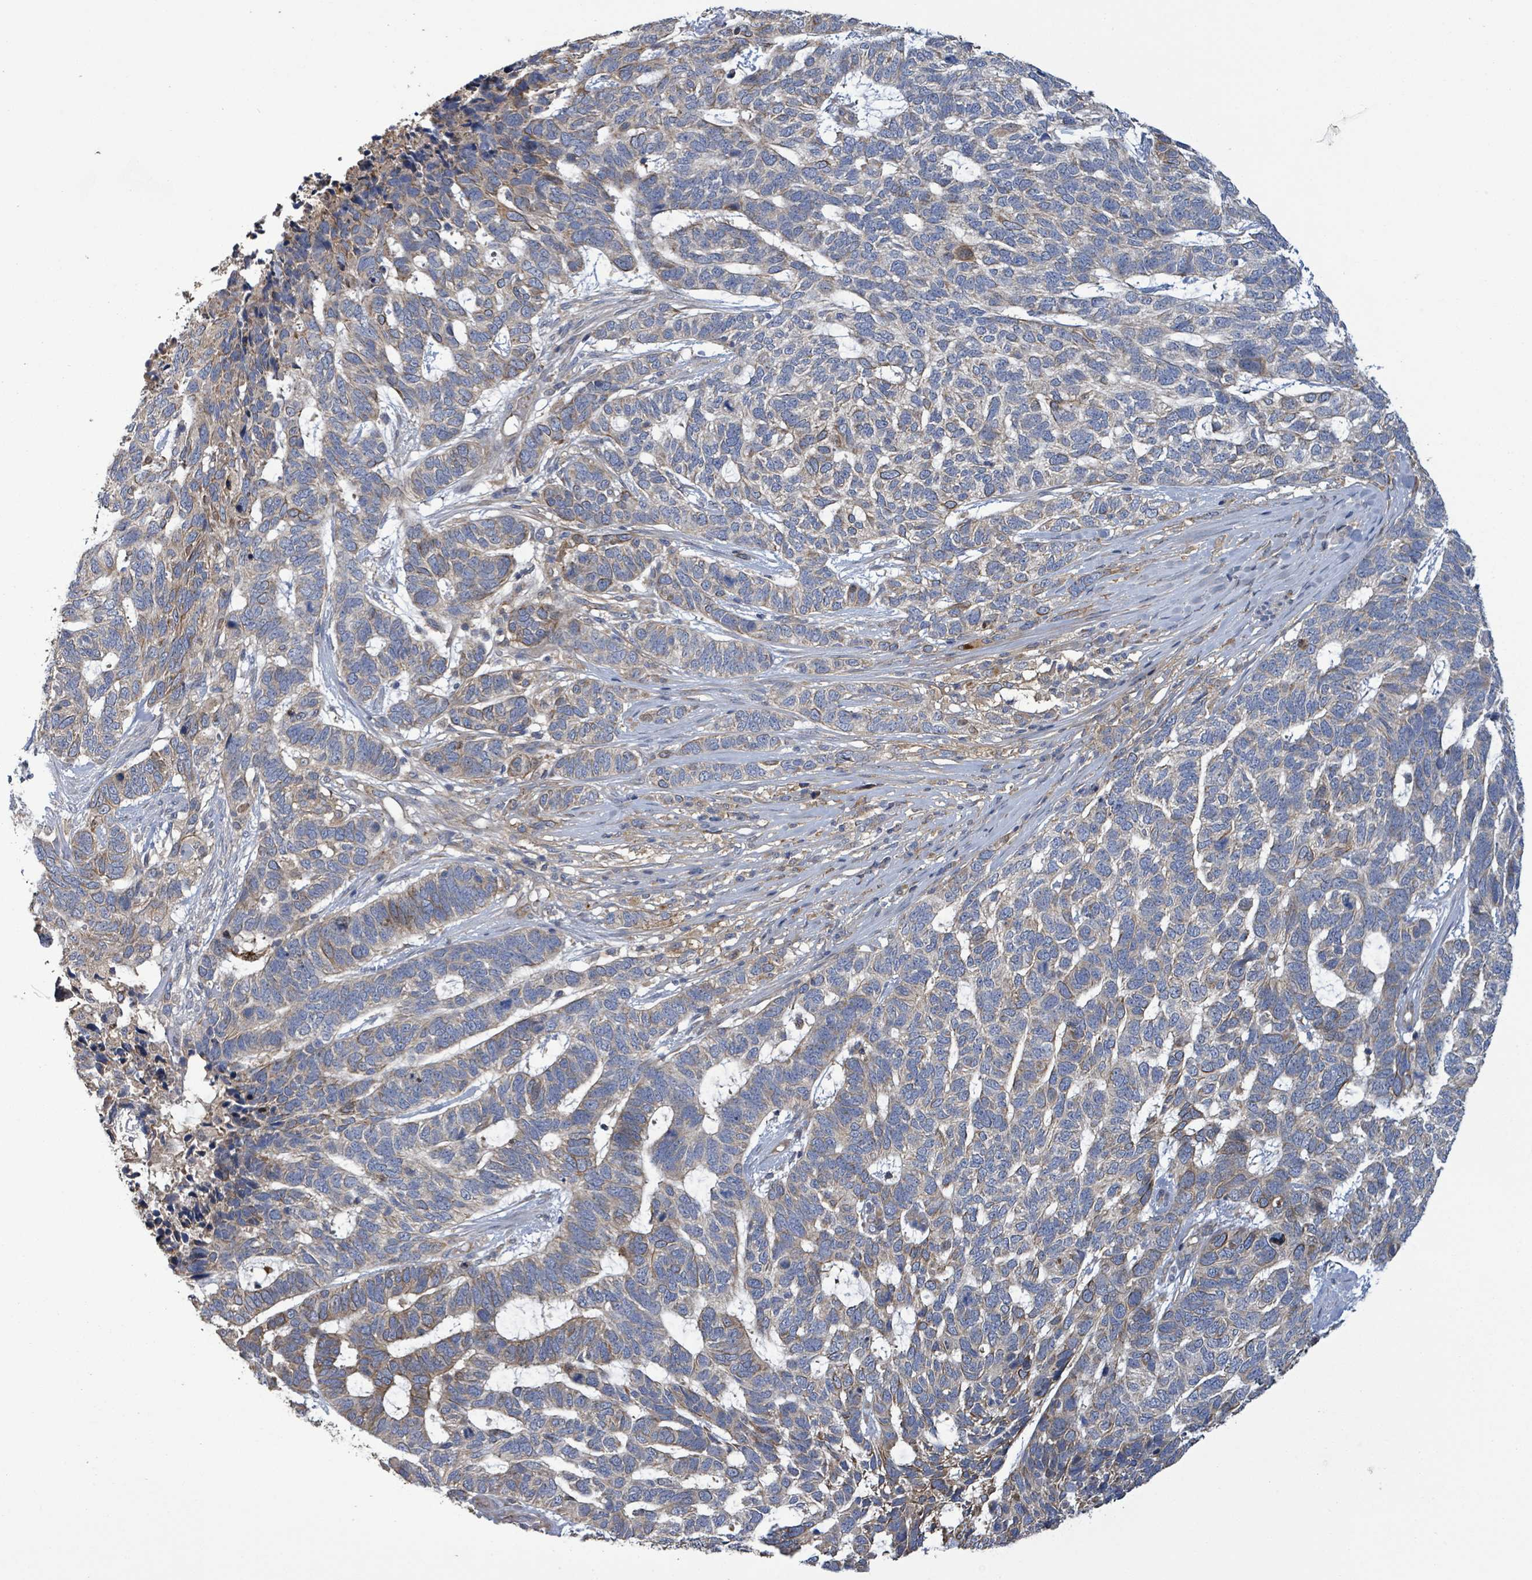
{"staining": {"intensity": "weak", "quantity": "<25%", "location": "cytoplasmic/membranous"}, "tissue": "skin cancer", "cell_type": "Tumor cells", "image_type": "cancer", "snomed": [{"axis": "morphology", "description": "Basal cell carcinoma"}, {"axis": "topography", "description": "Skin"}], "caption": "A micrograph of skin basal cell carcinoma stained for a protein demonstrates no brown staining in tumor cells.", "gene": "PLAAT1", "patient": {"sex": "female", "age": 65}}